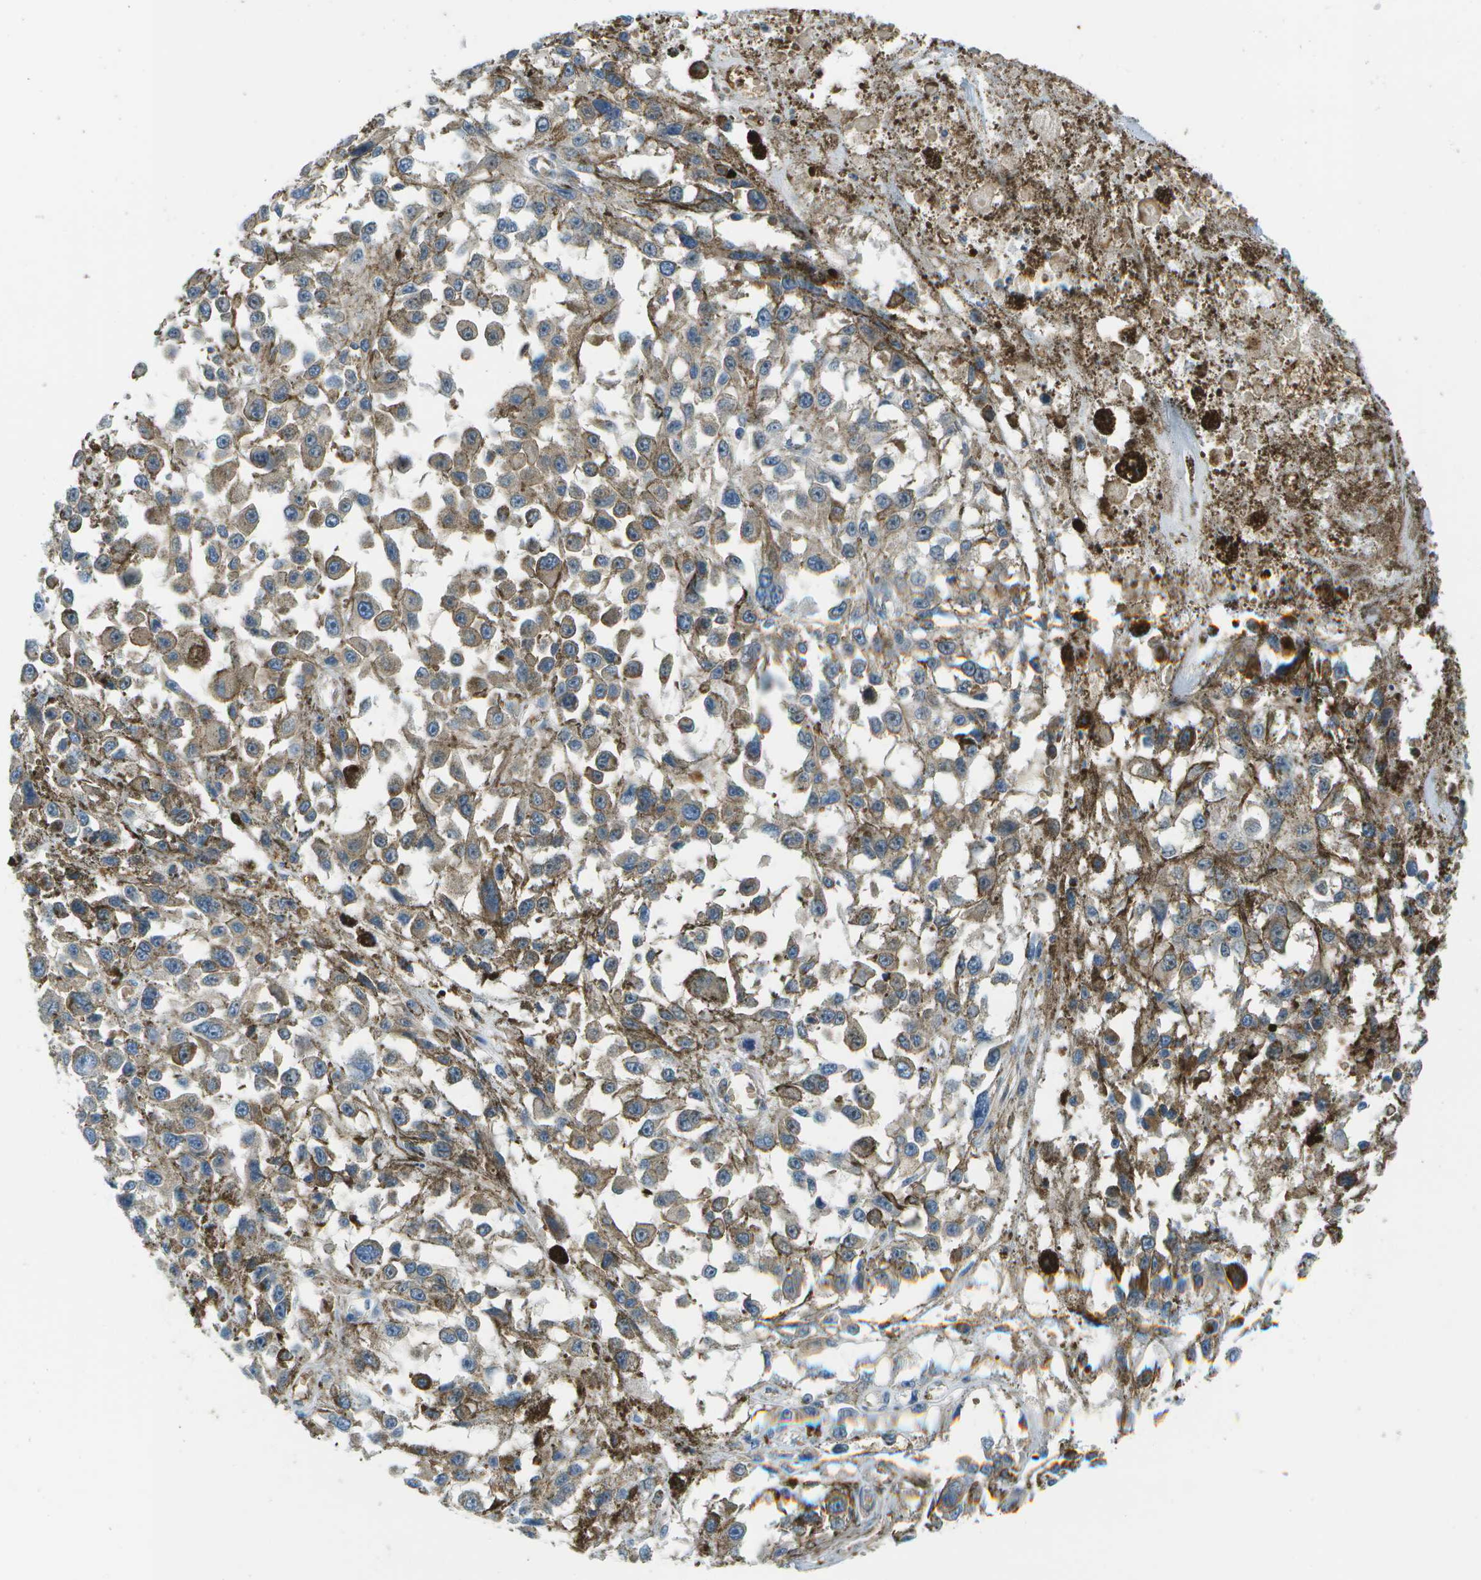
{"staining": {"intensity": "weak", "quantity": "25%-75%", "location": "cytoplasmic/membranous"}, "tissue": "melanoma", "cell_type": "Tumor cells", "image_type": "cancer", "snomed": [{"axis": "morphology", "description": "Malignant melanoma, Metastatic site"}, {"axis": "topography", "description": "Lymph node"}], "caption": "DAB immunohistochemical staining of human malignant melanoma (metastatic site) exhibits weak cytoplasmic/membranous protein positivity in about 25%-75% of tumor cells.", "gene": "CTIF", "patient": {"sex": "male", "age": 59}}